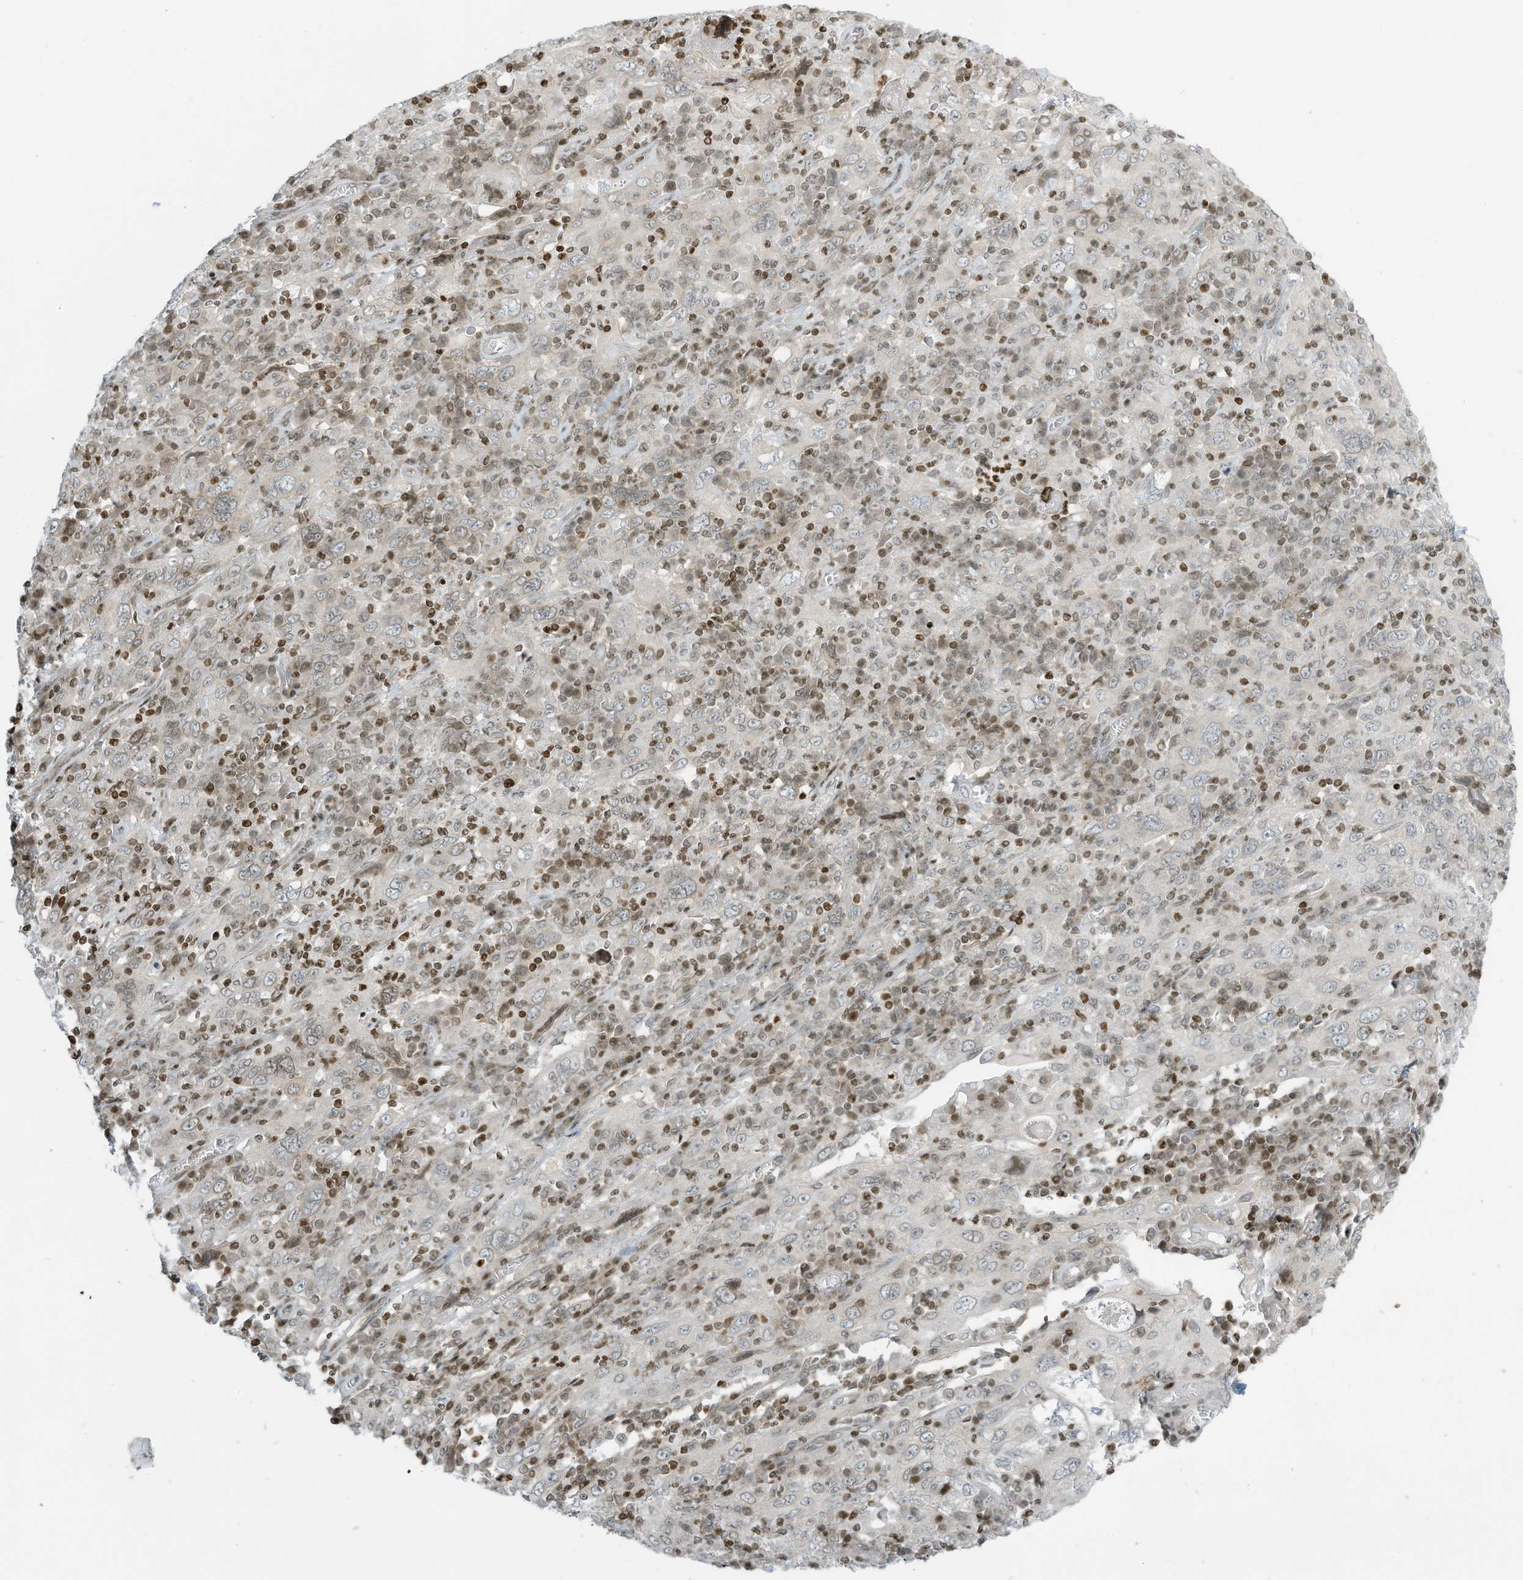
{"staining": {"intensity": "weak", "quantity": "25%-75%", "location": "cytoplasmic/membranous,nuclear"}, "tissue": "cervical cancer", "cell_type": "Tumor cells", "image_type": "cancer", "snomed": [{"axis": "morphology", "description": "Squamous cell carcinoma, NOS"}, {"axis": "topography", "description": "Cervix"}], "caption": "This is an image of immunohistochemistry (IHC) staining of squamous cell carcinoma (cervical), which shows weak expression in the cytoplasmic/membranous and nuclear of tumor cells.", "gene": "ADI1", "patient": {"sex": "female", "age": 46}}